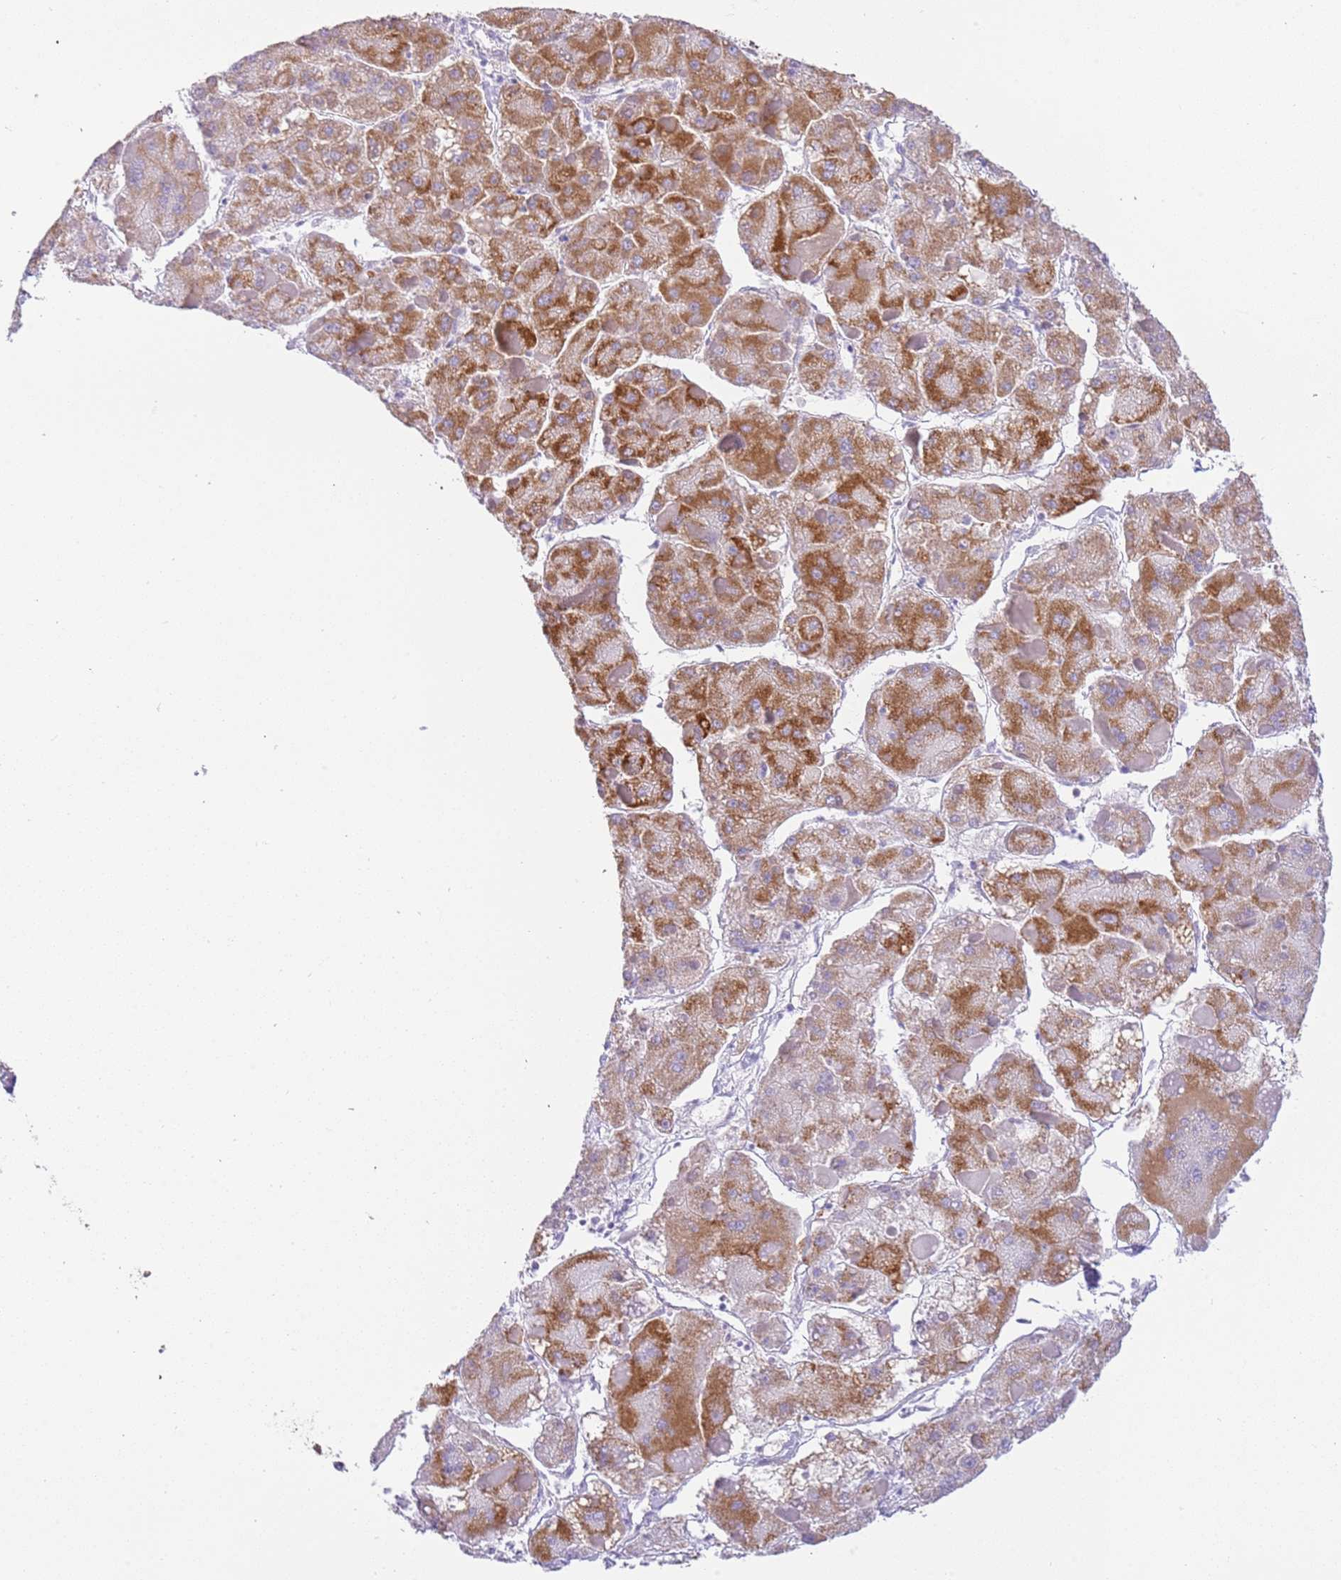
{"staining": {"intensity": "moderate", "quantity": ">75%", "location": "cytoplasmic/membranous"}, "tissue": "liver cancer", "cell_type": "Tumor cells", "image_type": "cancer", "snomed": [{"axis": "morphology", "description": "Carcinoma, Hepatocellular, NOS"}, {"axis": "topography", "description": "Liver"}], "caption": "A medium amount of moderate cytoplasmic/membranous positivity is seen in about >75% of tumor cells in liver cancer (hepatocellular carcinoma) tissue.", "gene": "SUCLG2", "patient": {"sex": "female", "age": 73}}